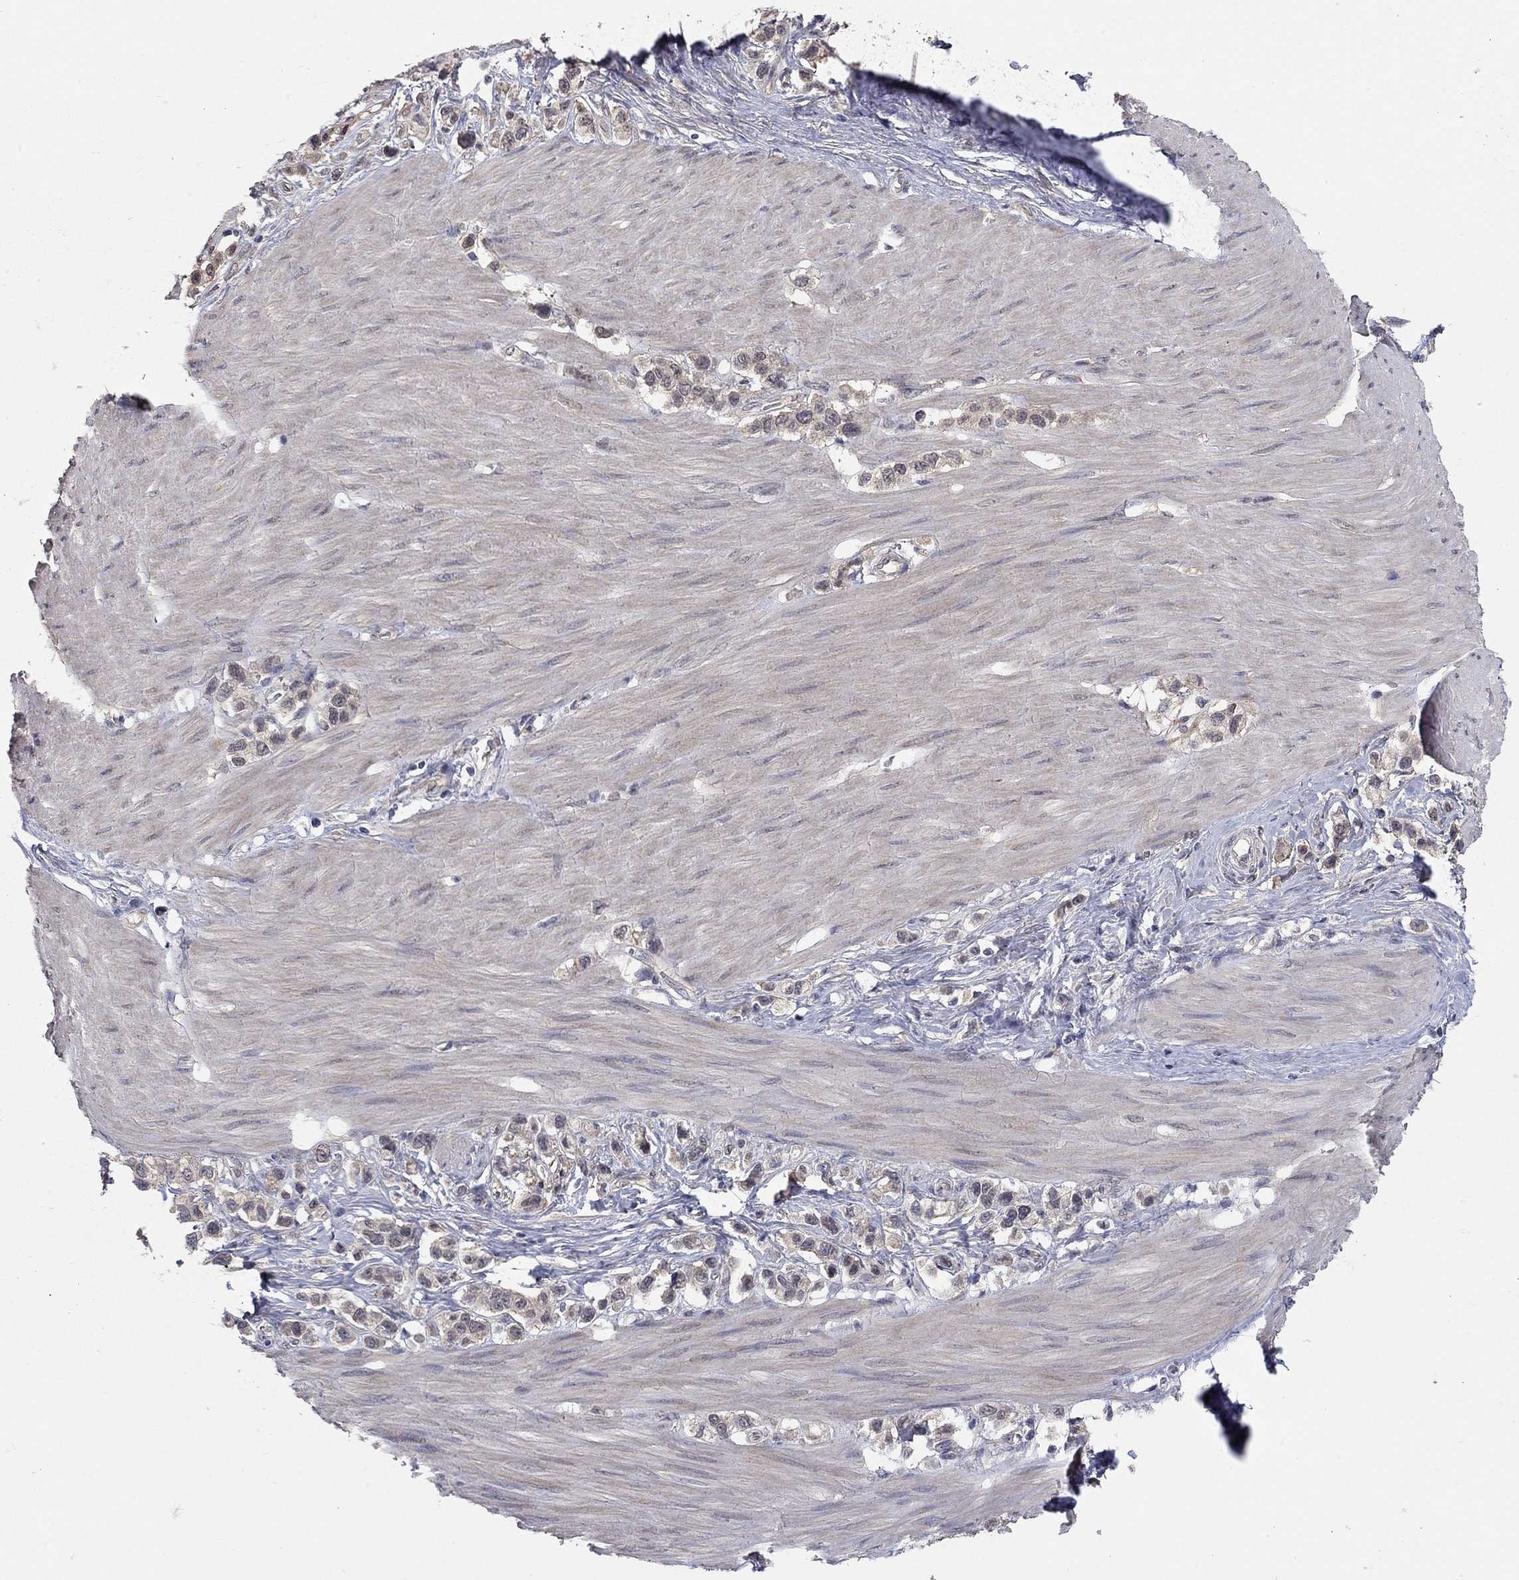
{"staining": {"intensity": "weak", "quantity": "<25%", "location": "cytoplasmic/membranous"}, "tissue": "stomach cancer", "cell_type": "Tumor cells", "image_type": "cancer", "snomed": [{"axis": "morphology", "description": "Normal tissue, NOS"}, {"axis": "morphology", "description": "Adenocarcinoma, NOS"}, {"axis": "morphology", "description": "Adenocarcinoma, High grade"}, {"axis": "topography", "description": "Stomach, upper"}, {"axis": "topography", "description": "Stomach"}], "caption": "DAB immunohistochemical staining of human adenocarcinoma (high-grade) (stomach) demonstrates no significant staining in tumor cells.", "gene": "WASF3", "patient": {"sex": "female", "age": 65}}